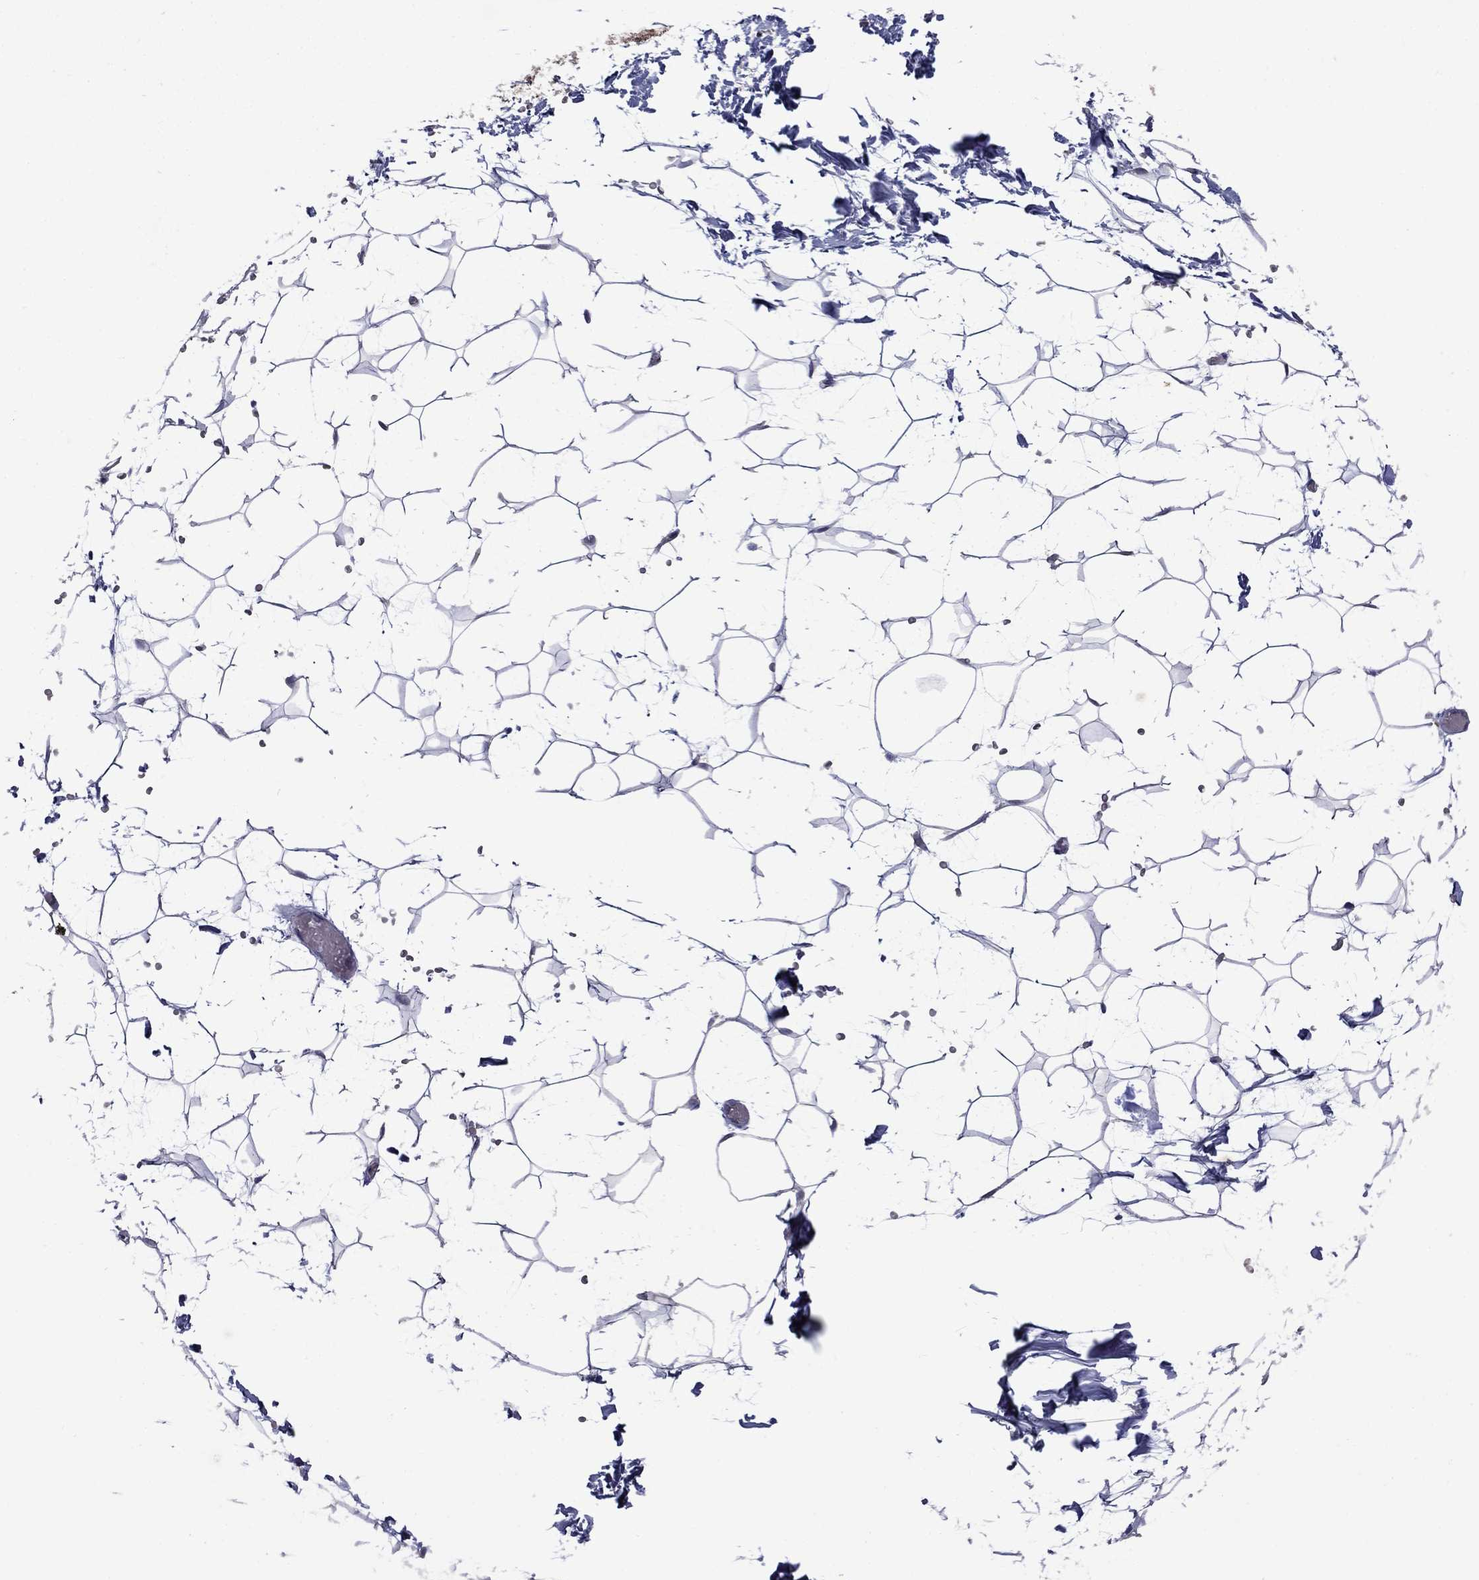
{"staining": {"intensity": "negative", "quantity": "none", "location": "none"}, "tissue": "adipose tissue", "cell_type": "Adipocytes", "image_type": "normal", "snomed": [{"axis": "morphology", "description": "Normal tissue, NOS"}, {"axis": "topography", "description": "Skin"}, {"axis": "topography", "description": "Peripheral nerve tissue"}], "caption": "The photomicrograph shows no staining of adipocytes in unremarkable adipose tissue.", "gene": "KIF22", "patient": {"sex": "female", "age": 56}}